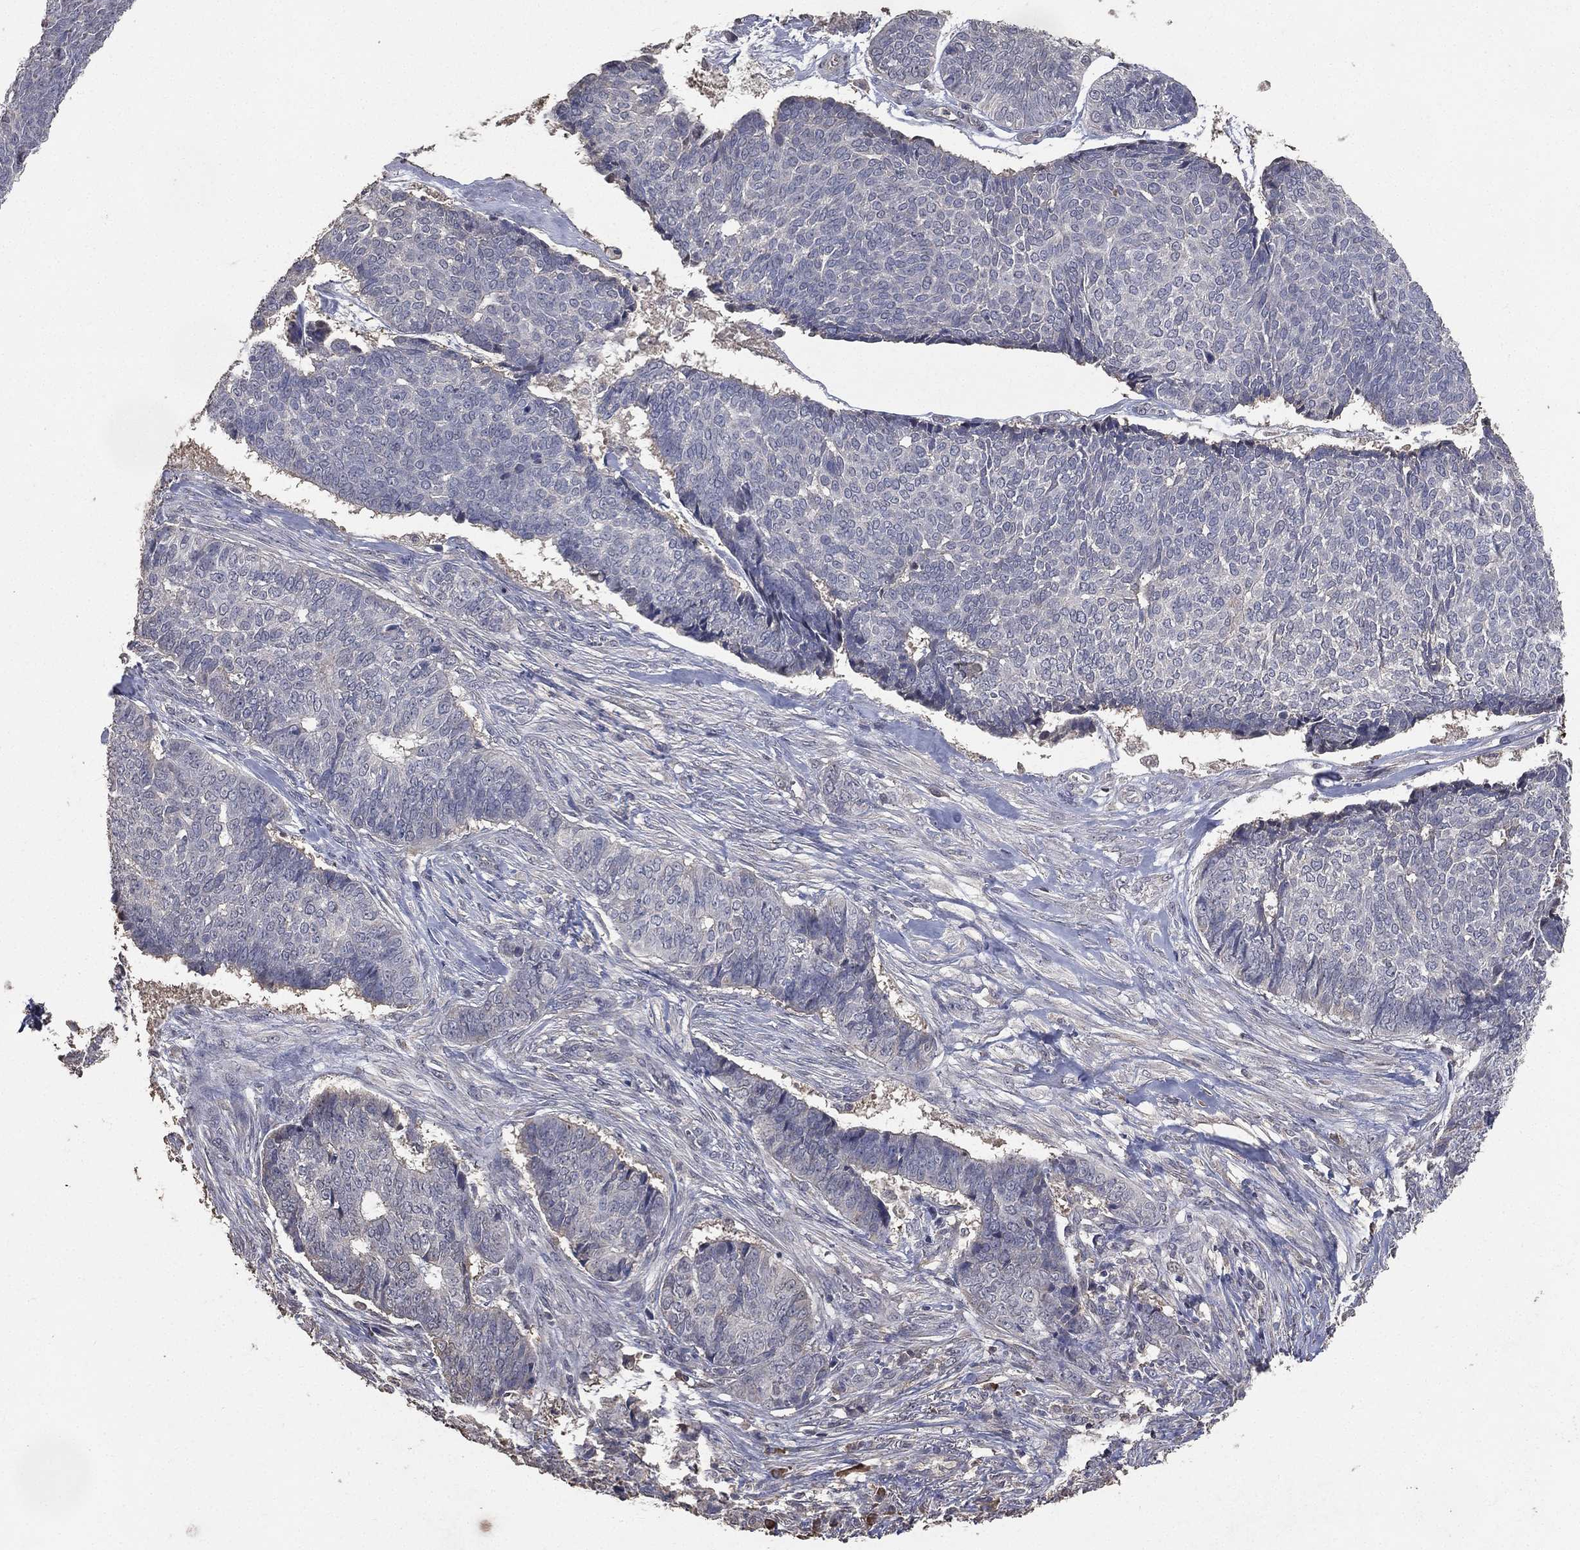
{"staining": {"intensity": "negative", "quantity": "none", "location": "none"}, "tissue": "skin cancer", "cell_type": "Tumor cells", "image_type": "cancer", "snomed": [{"axis": "morphology", "description": "Basal cell carcinoma"}, {"axis": "topography", "description": "Skin"}], "caption": "Tumor cells are negative for brown protein staining in skin cancer.", "gene": "SNAP25", "patient": {"sex": "male", "age": 86}}